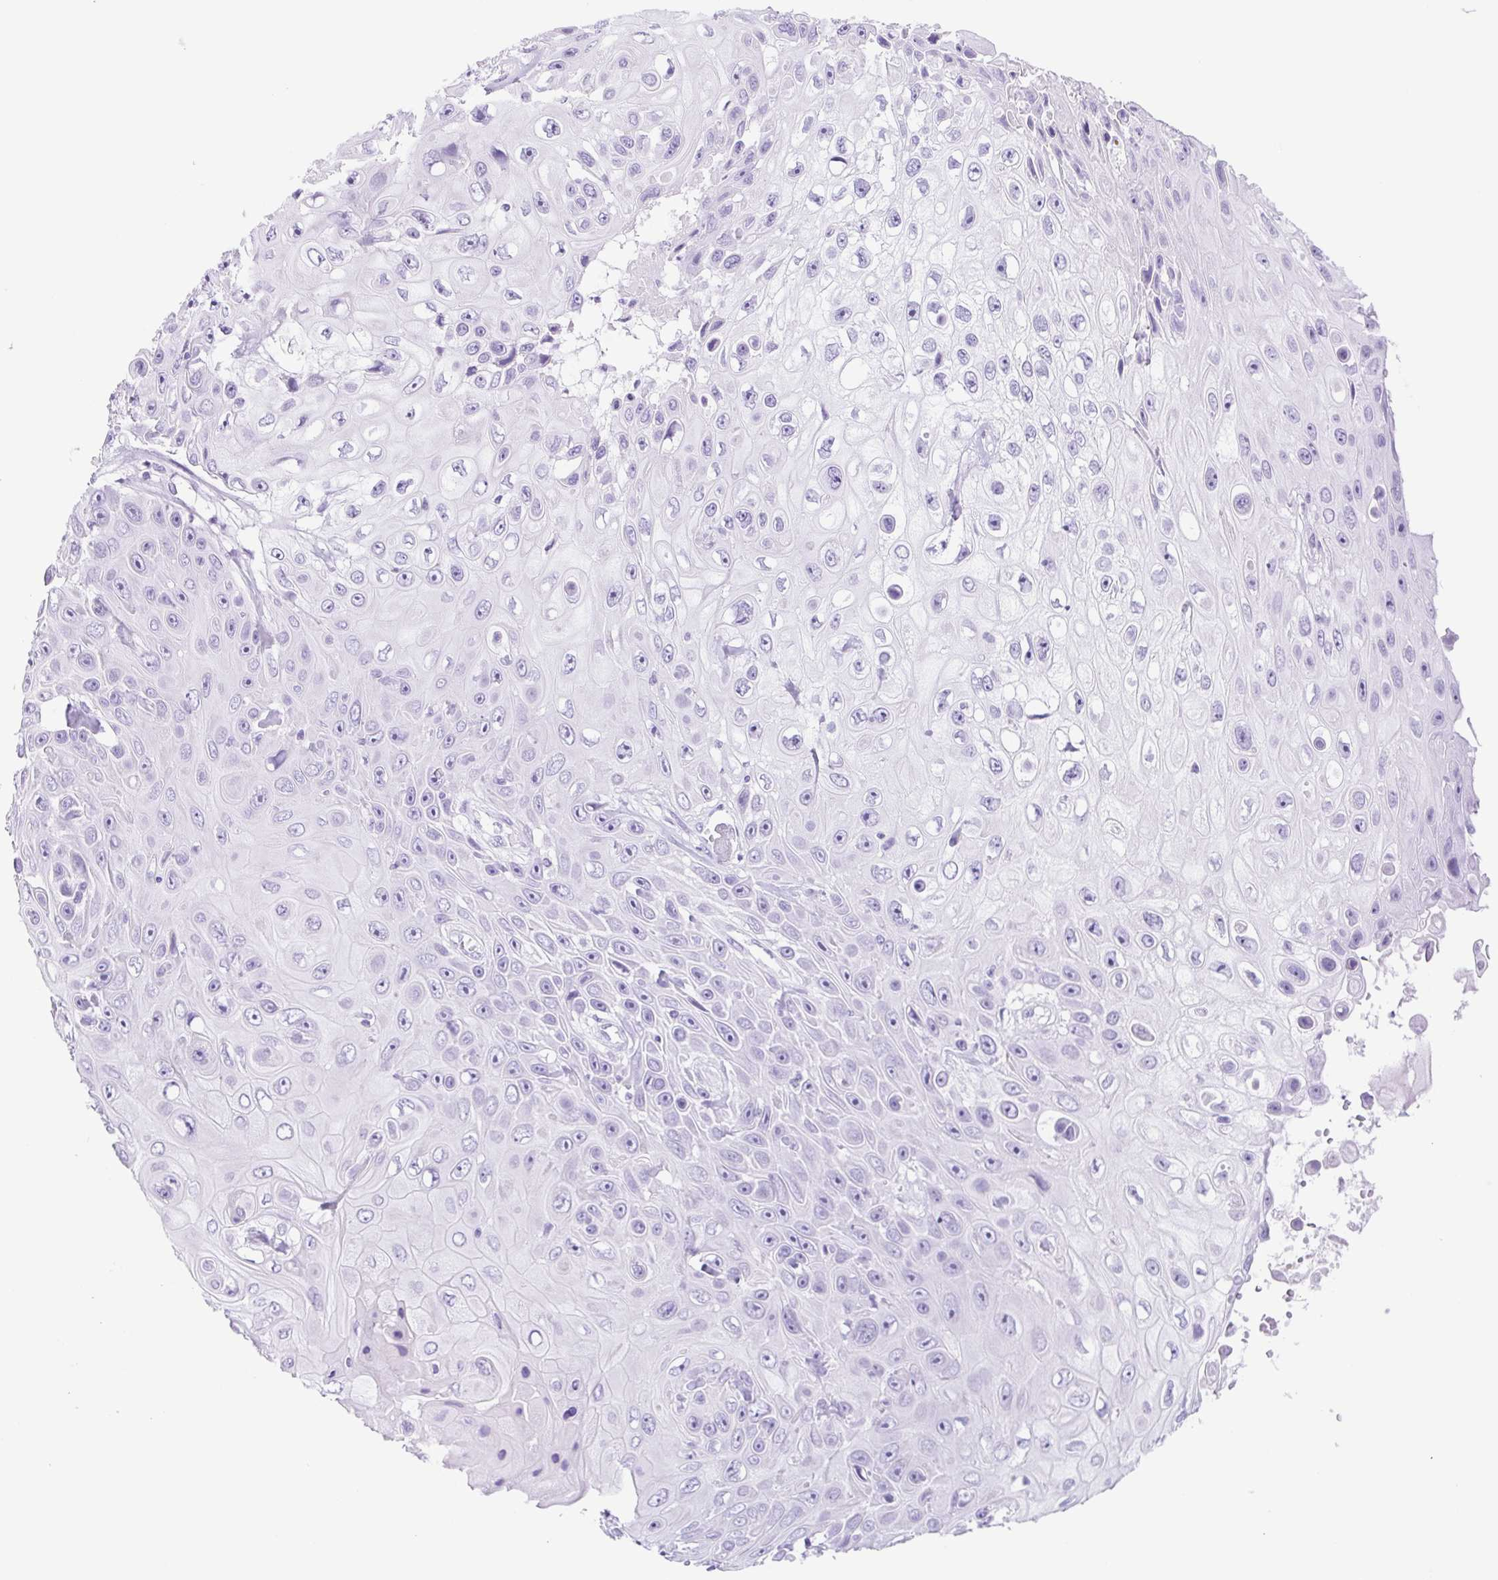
{"staining": {"intensity": "negative", "quantity": "none", "location": "none"}, "tissue": "skin cancer", "cell_type": "Tumor cells", "image_type": "cancer", "snomed": [{"axis": "morphology", "description": "Squamous cell carcinoma, NOS"}, {"axis": "topography", "description": "Skin"}], "caption": "Tumor cells are negative for brown protein staining in squamous cell carcinoma (skin).", "gene": "CYP21A2", "patient": {"sex": "male", "age": 82}}